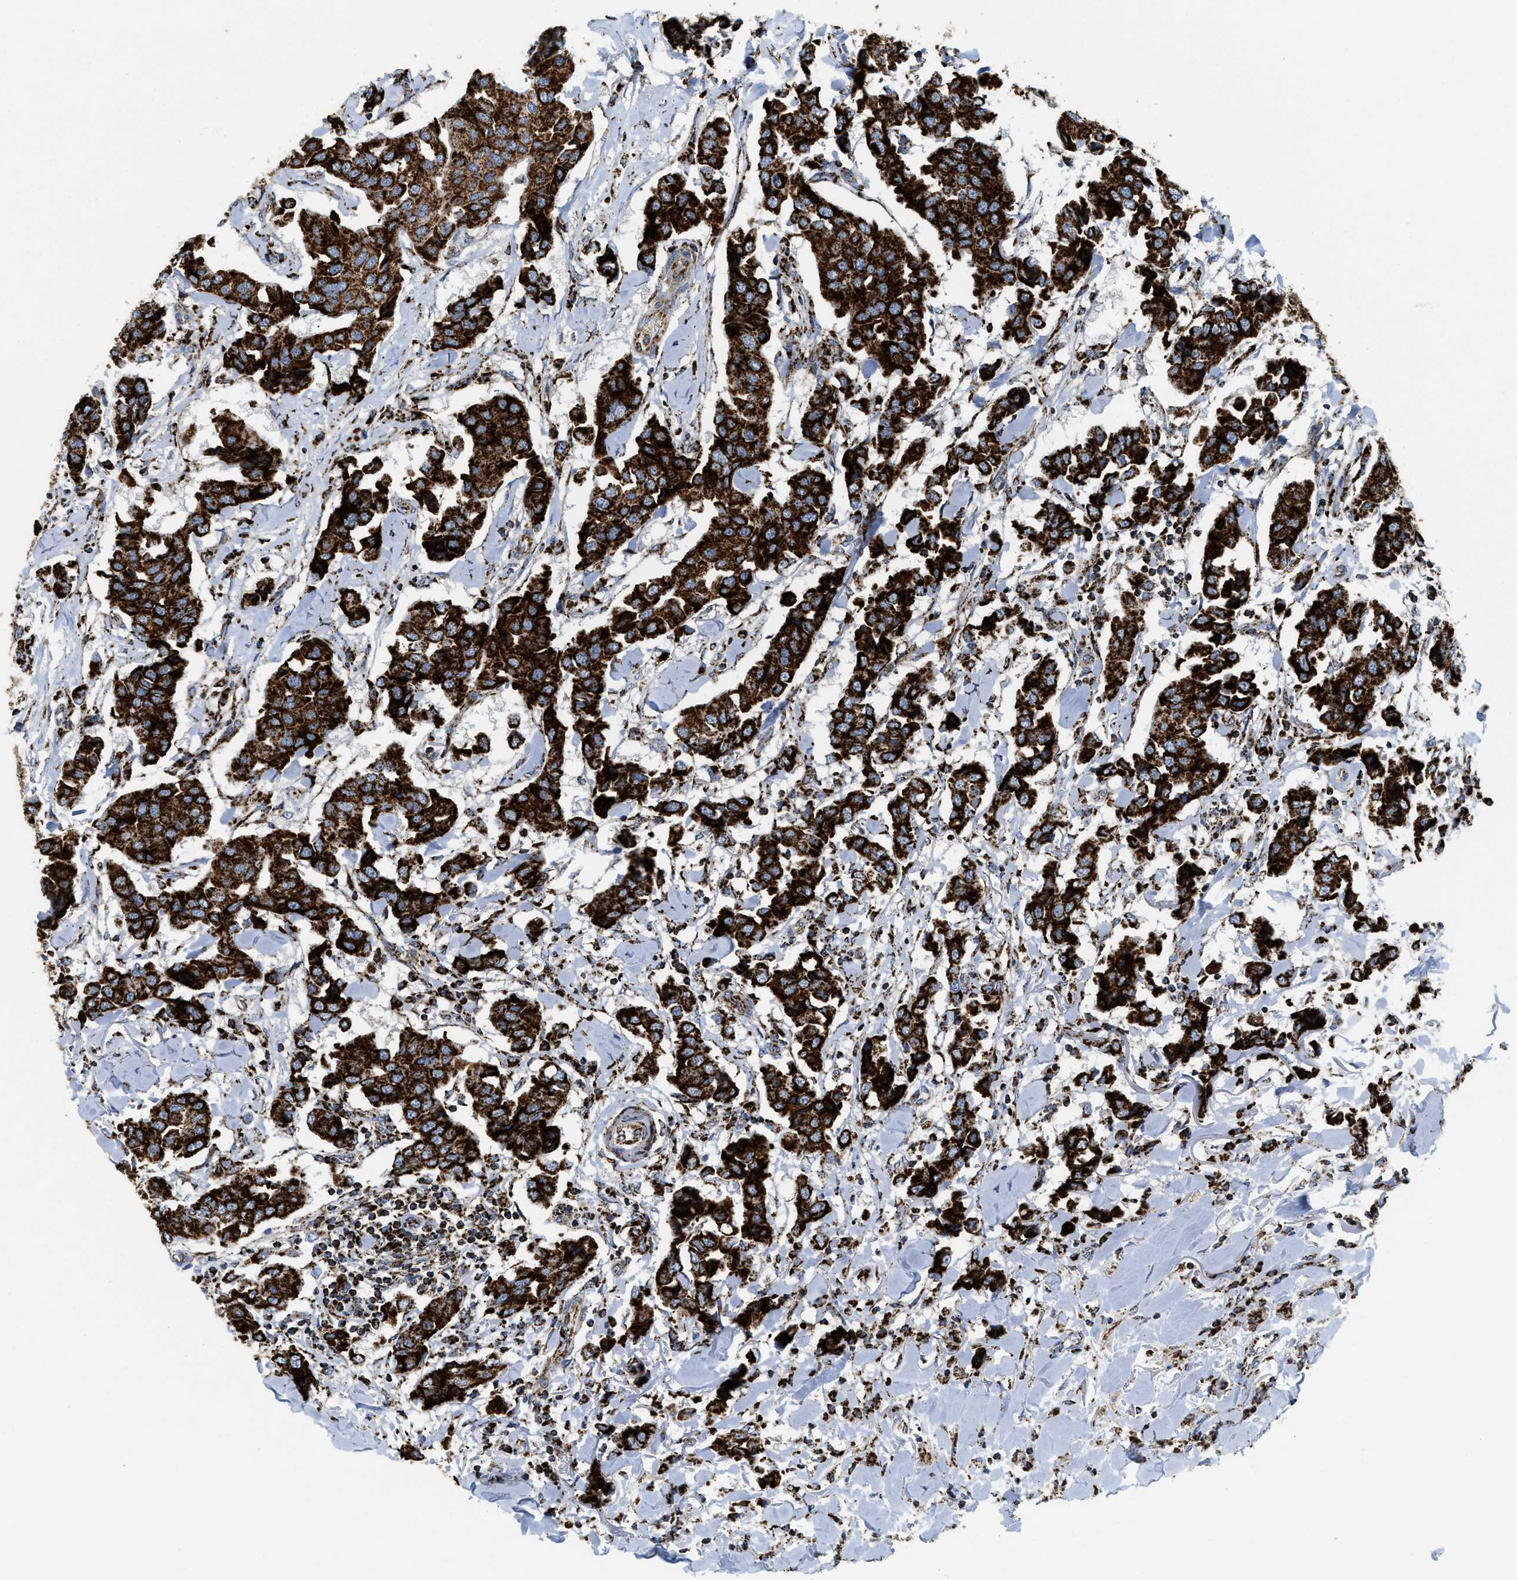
{"staining": {"intensity": "strong", "quantity": ">75%", "location": "cytoplasmic/membranous"}, "tissue": "breast cancer", "cell_type": "Tumor cells", "image_type": "cancer", "snomed": [{"axis": "morphology", "description": "Duct carcinoma"}, {"axis": "topography", "description": "Breast"}], "caption": "Breast intraductal carcinoma stained for a protein displays strong cytoplasmic/membranous positivity in tumor cells. (DAB IHC, brown staining for protein, blue staining for nuclei).", "gene": "SQOR", "patient": {"sex": "female", "age": 80}}